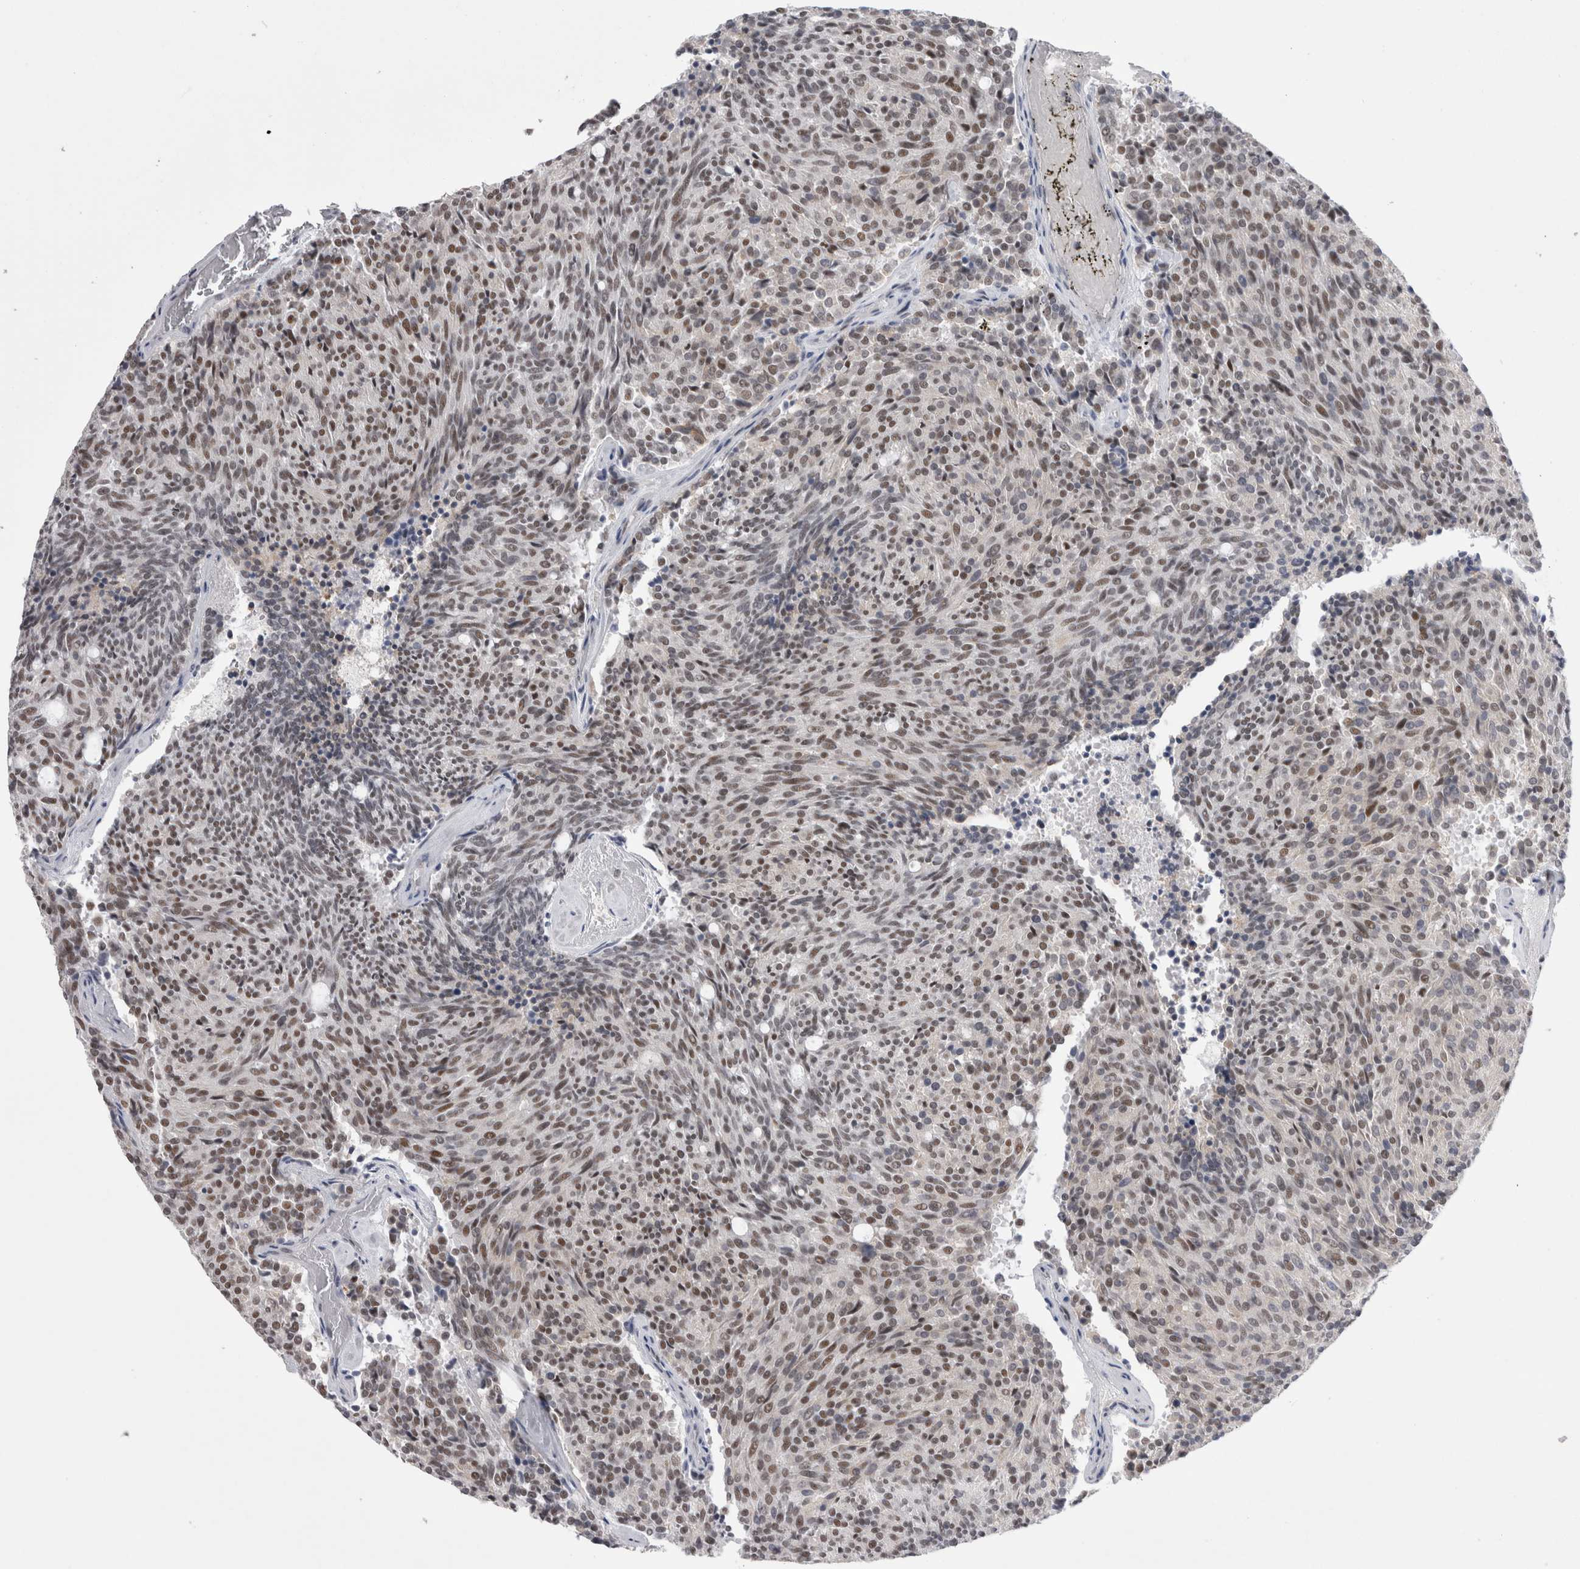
{"staining": {"intensity": "moderate", "quantity": "25%-75%", "location": "nuclear"}, "tissue": "carcinoid", "cell_type": "Tumor cells", "image_type": "cancer", "snomed": [{"axis": "morphology", "description": "Carcinoid, malignant, NOS"}, {"axis": "topography", "description": "Pancreas"}], "caption": "Human carcinoid stained with a brown dye displays moderate nuclear positive expression in about 25%-75% of tumor cells.", "gene": "API5", "patient": {"sex": "female", "age": 54}}